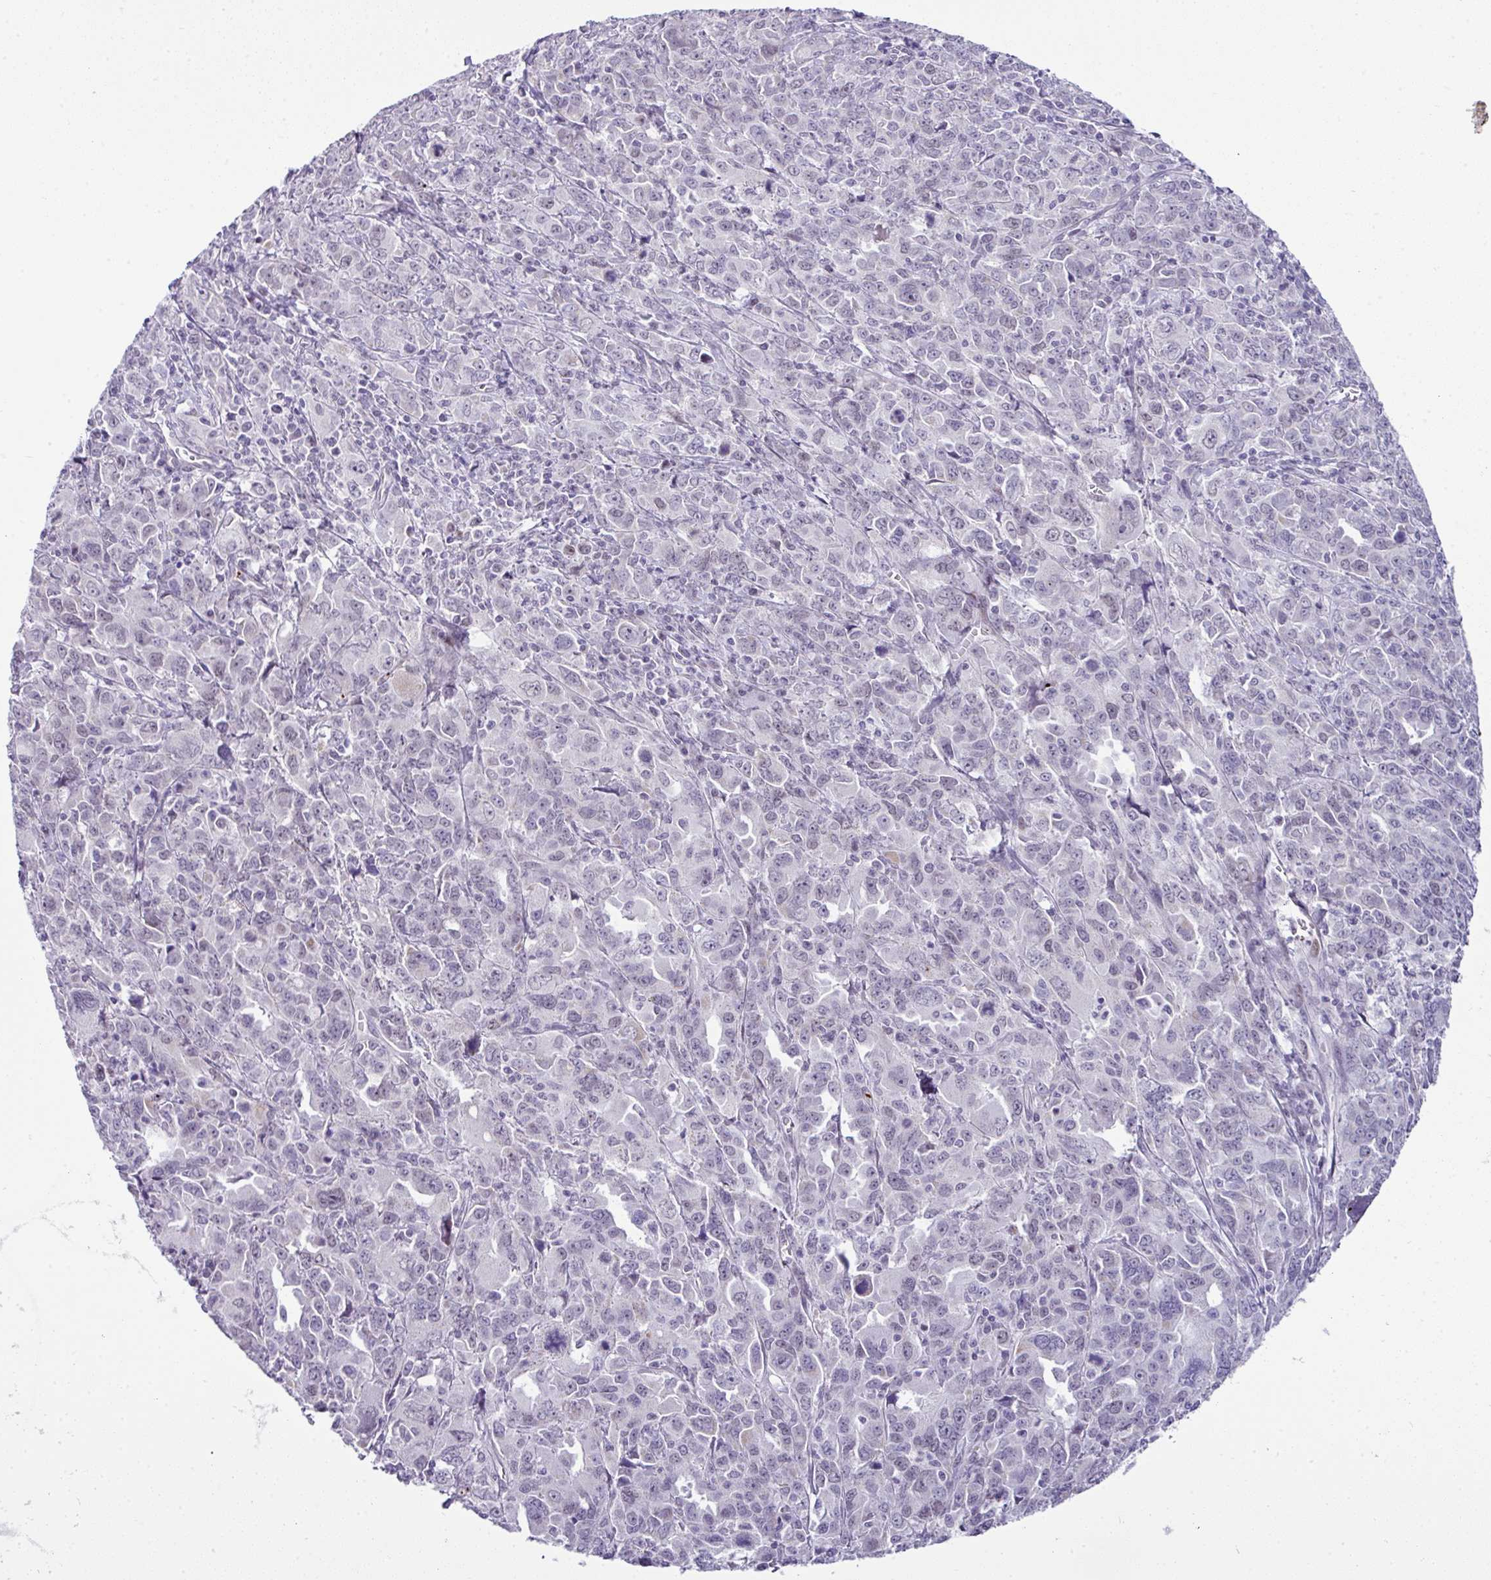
{"staining": {"intensity": "negative", "quantity": "none", "location": "none"}, "tissue": "ovarian cancer", "cell_type": "Tumor cells", "image_type": "cancer", "snomed": [{"axis": "morphology", "description": "Adenocarcinoma, NOS"}, {"axis": "morphology", "description": "Carcinoma, endometroid"}, {"axis": "topography", "description": "Ovary"}], "caption": "High power microscopy image of an immunohistochemistry (IHC) photomicrograph of adenocarcinoma (ovarian), revealing no significant positivity in tumor cells.", "gene": "CMTM5", "patient": {"sex": "female", "age": 72}}